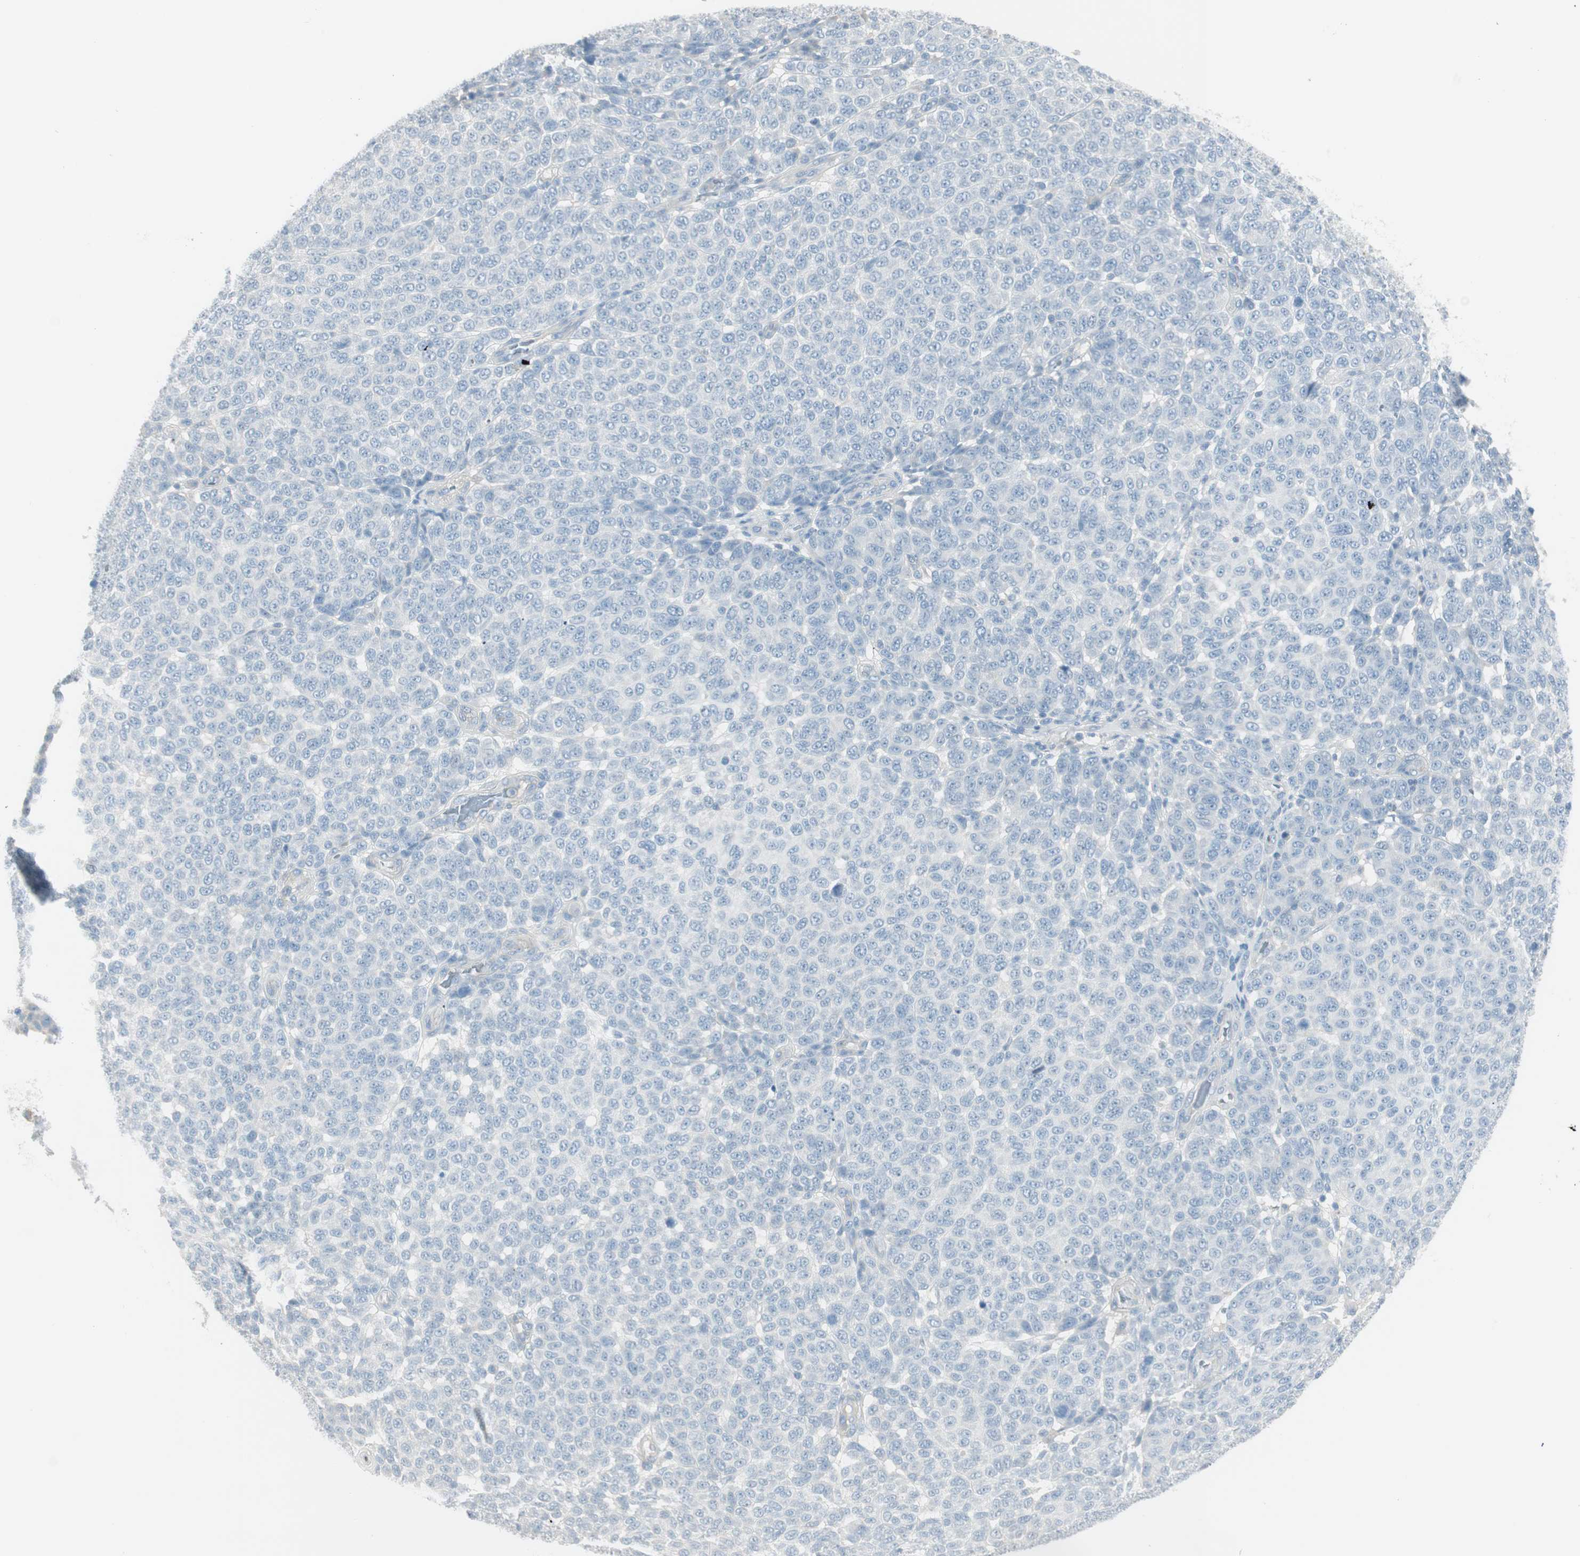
{"staining": {"intensity": "negative", "quantity": "none", "location": "none"}, "tissue": "melanoma", "cell_type": "Tumor cells", "image_type": "cancer", "snomed": [{"axis": "morphology", "description": "Malignant melanoma, NOS"}, {"axis": "topography", "description": "Skin"}], "caption": "IHC micrograph of melanoma stained for a protein (brown), which exhibits no positivity in tumor cells. (Immunohistochemistry (ihc), brightfield microscopy, high magnification).", "gene": "ITLN2", "patient": {"sex": "male", "age": 59}}